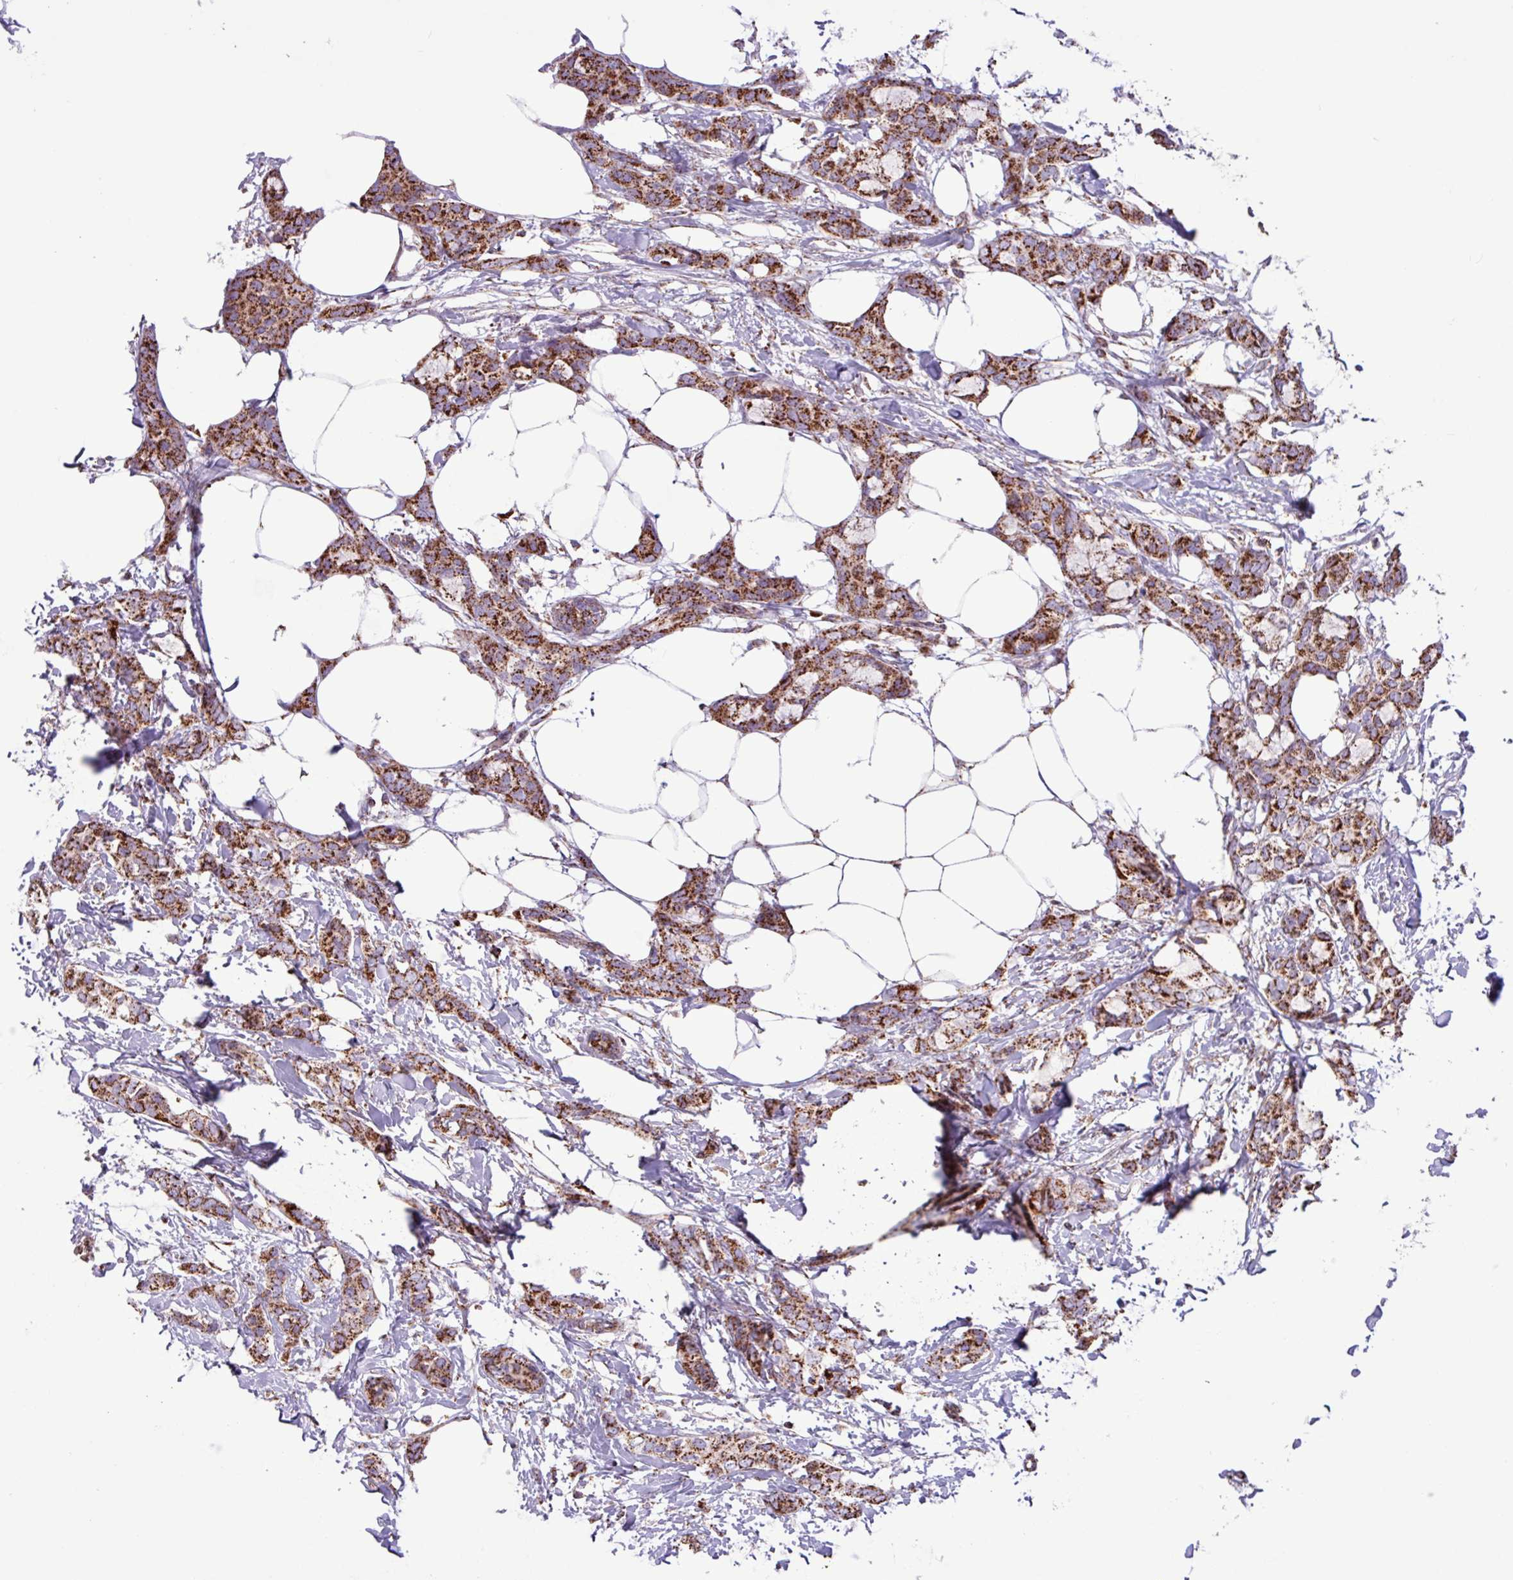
{"staining": {"intensity": "strong", "quantity": ">75%", "location": "cytoplasmic/membranous"}, "tissue": "breast cancer", "cell_type": "Tumor cells", "image_type": "cancer", "snomed": [{"axis": "morphology", "description": "Duct carcinoma"}, {"axis": "topography", "description": "Breast"}], "caption": "Human infiltrating ductal carcinoma (breast) stained with a brown dye displays strong cytoplasmic/membranous positive staining in about >75% of tumor cells.", "gene": "RTL3", "patient": {"sex": "female", "age": 73}}